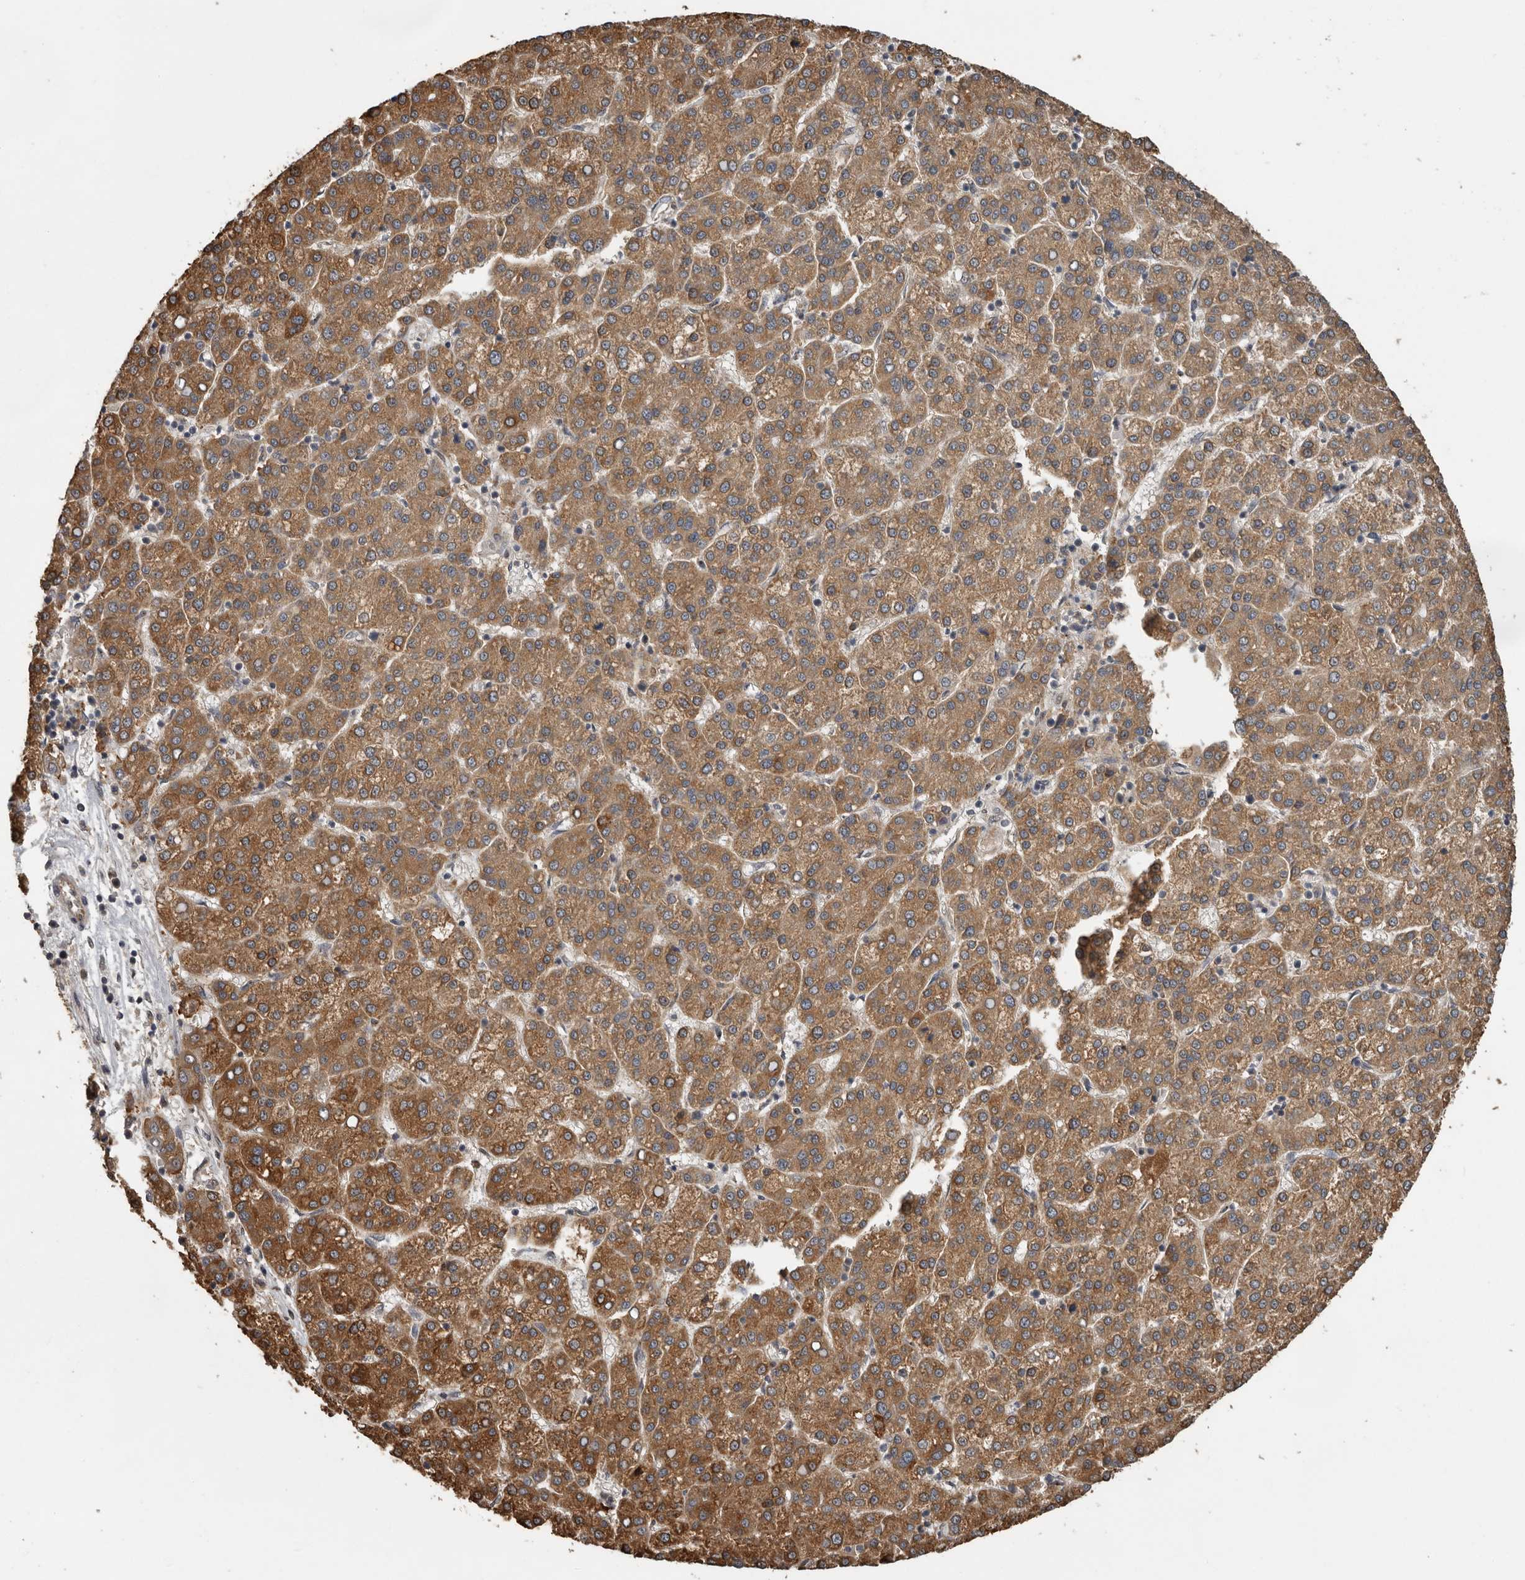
{"staining": {"intensity": "moderate", "quantity": ">75%", "location": "cytoplasmic/membranous"}, "tissue": "liver cancer", "cell_type": "Tumor cells", "image_type": "cancer", "snomed": [{"axis": "morphology", "description": "Carcinoma, Hepatocellular, NOS"}, {"axis": "topography", "description": "Liver"}], "caption": "Immunohistochemical staining of human liver hepatocellular carcinoma shows medium levels of moderate cytoplasmic/membranous protein staining in approximately >75% of tumor cells.", "gene": "CEP350", "patient": {"sex": "female", "age": 58}}